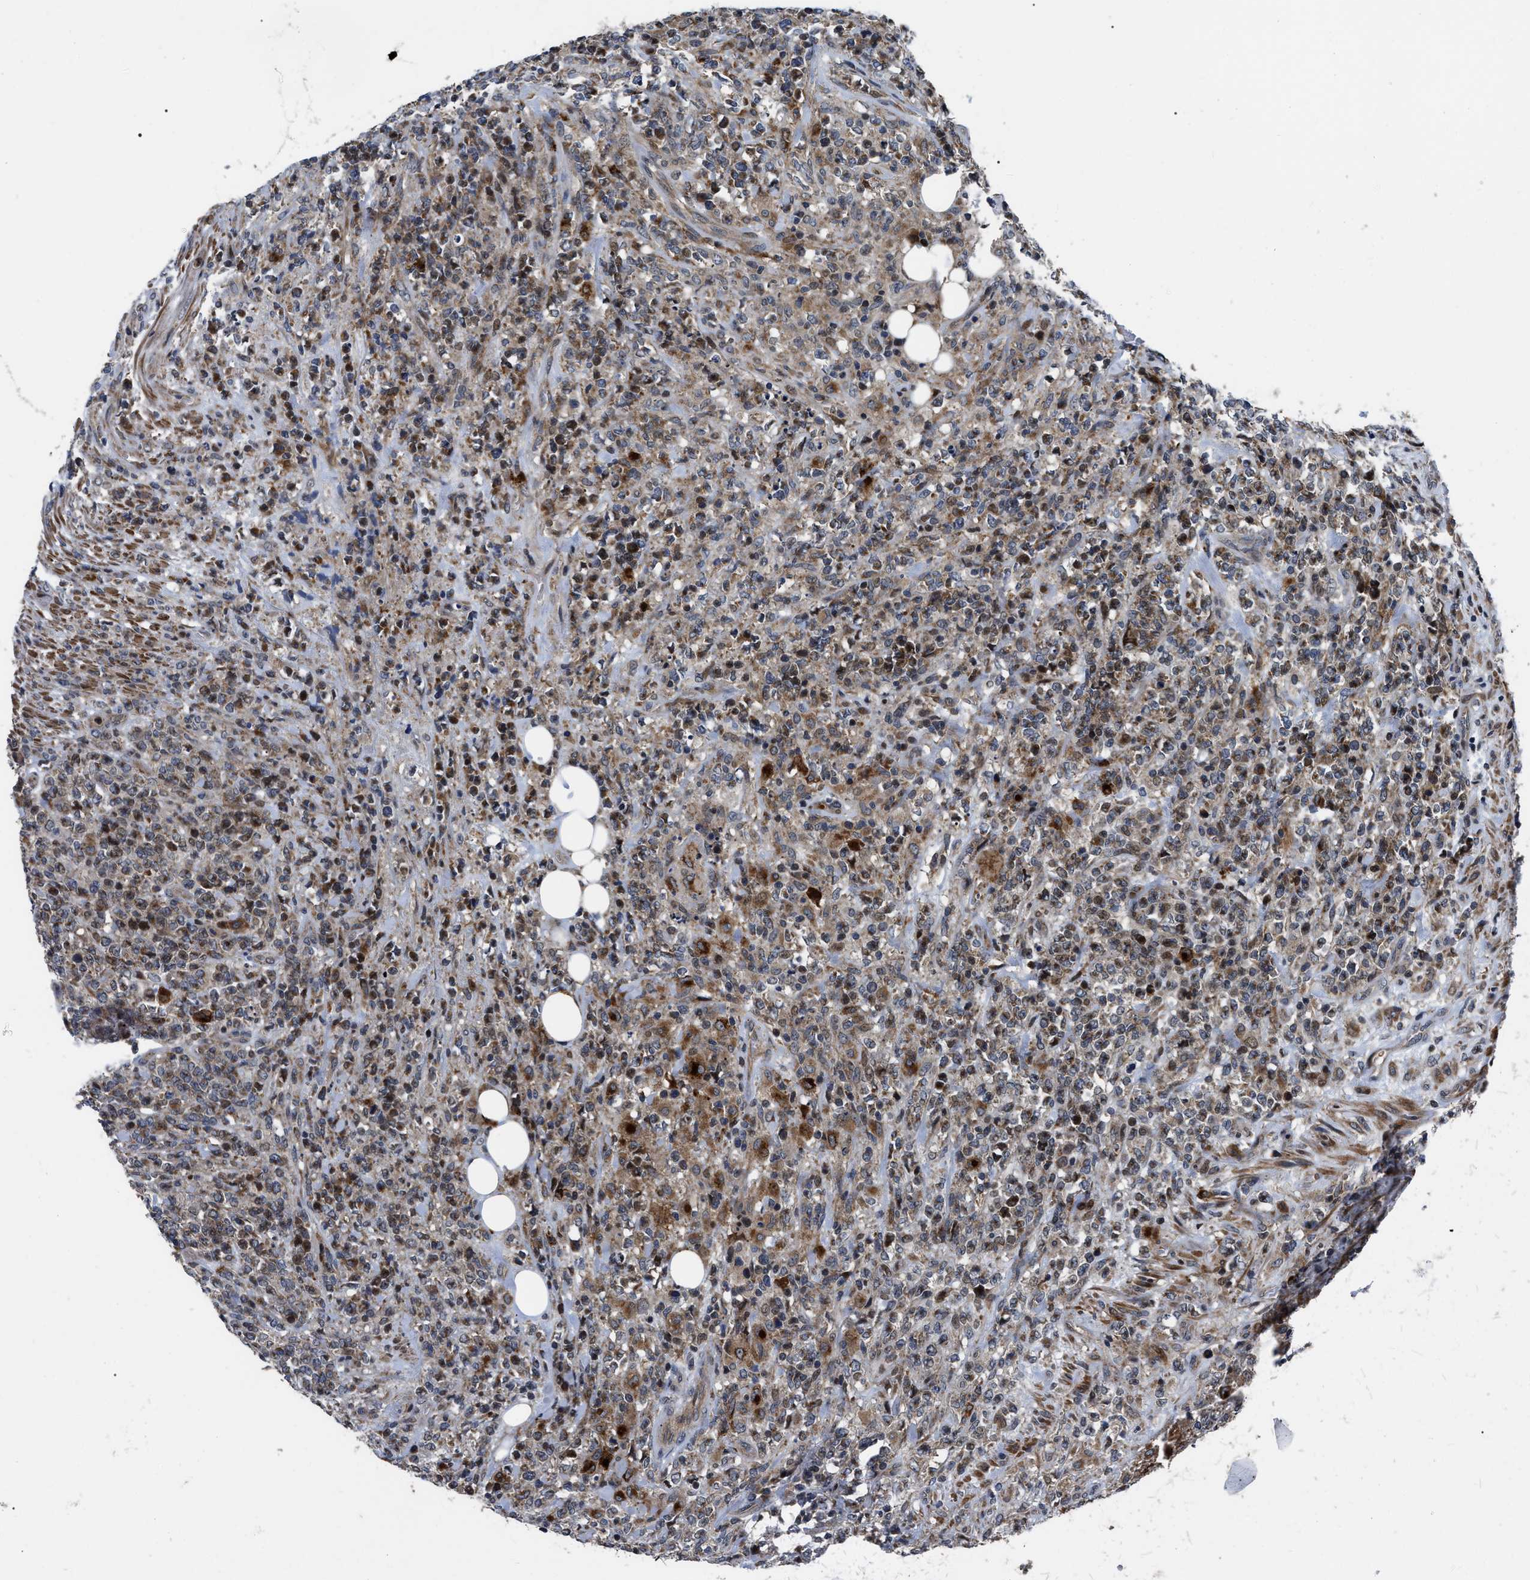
{"staining": {"intensity": "moderate", "quantity": ">75%", "location": "cytoplasmic/membranous"}, "tissue": "lymphoma", "cell_type": "Tumor cells", "image_type": "cancer", "snomed": [{"axis": "morphology", "description": "Malignant lymphoma, non-Hodgkin's type, High grade"}, {"axis": "topography", "description": "Soft tissue"}], "caption": "Human lymphoma stained with a protein marker exhibits moderate staining in tumor cells.", "gene": "PPWD1", "patient": {"sex": "male", "age": 18}}